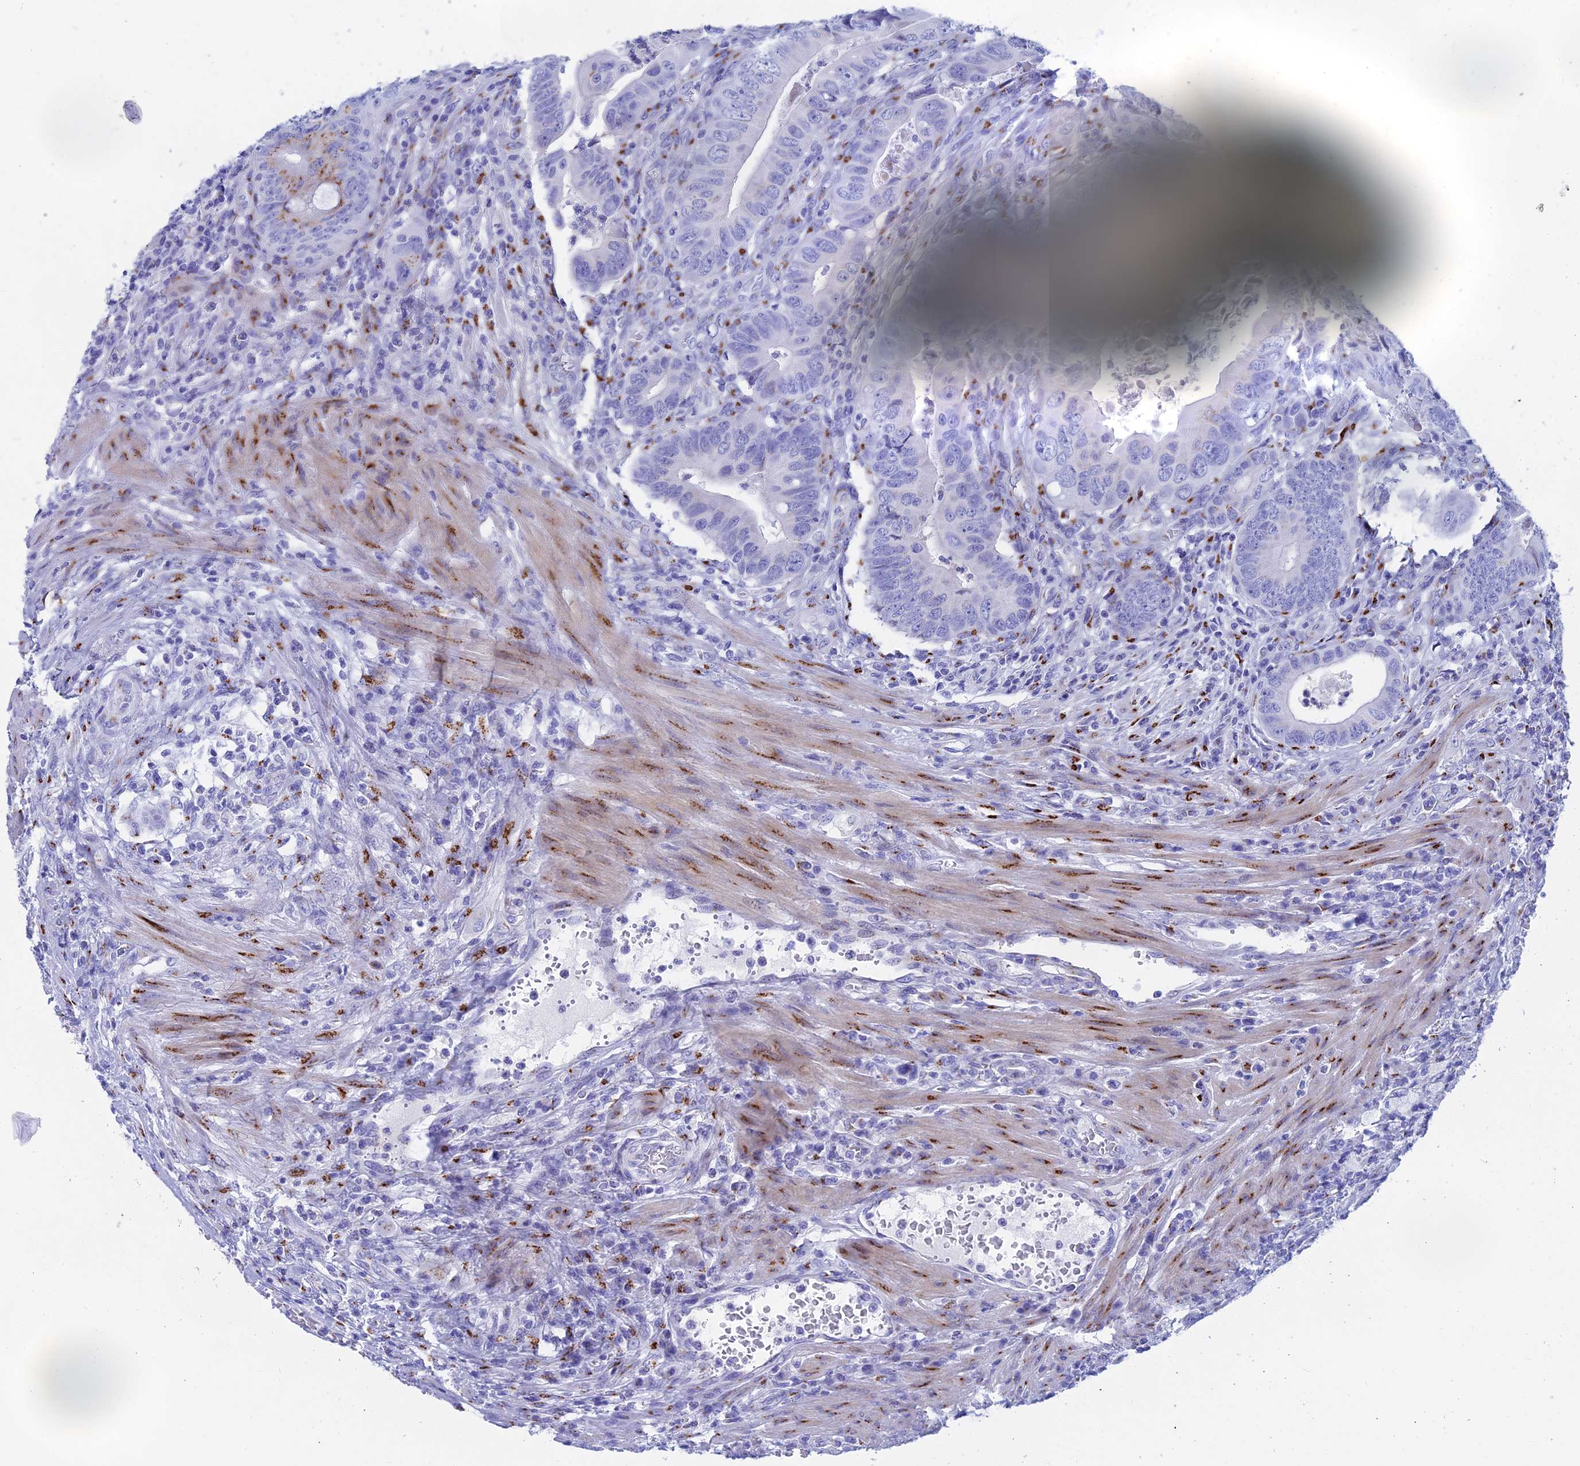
{"staining": {"intensity": "negative", "quantity": "none", "location": "none"}, "tissue": "colorectal cancer", "cell_type": "Tumor cells", "image_type": "cancer", "snomed": [{"axis": "morphology", "description": "Adenocarcinoma, NOS"}, {"axis": "topography", "description": "Rectum"}], "caption": "This is an IHC histopathology image of human colorectal adenocarcinoma. There is no positivity in tumor cells.", "gene": "ERICH4", "patient": {"sex": "female", "age": 78}}